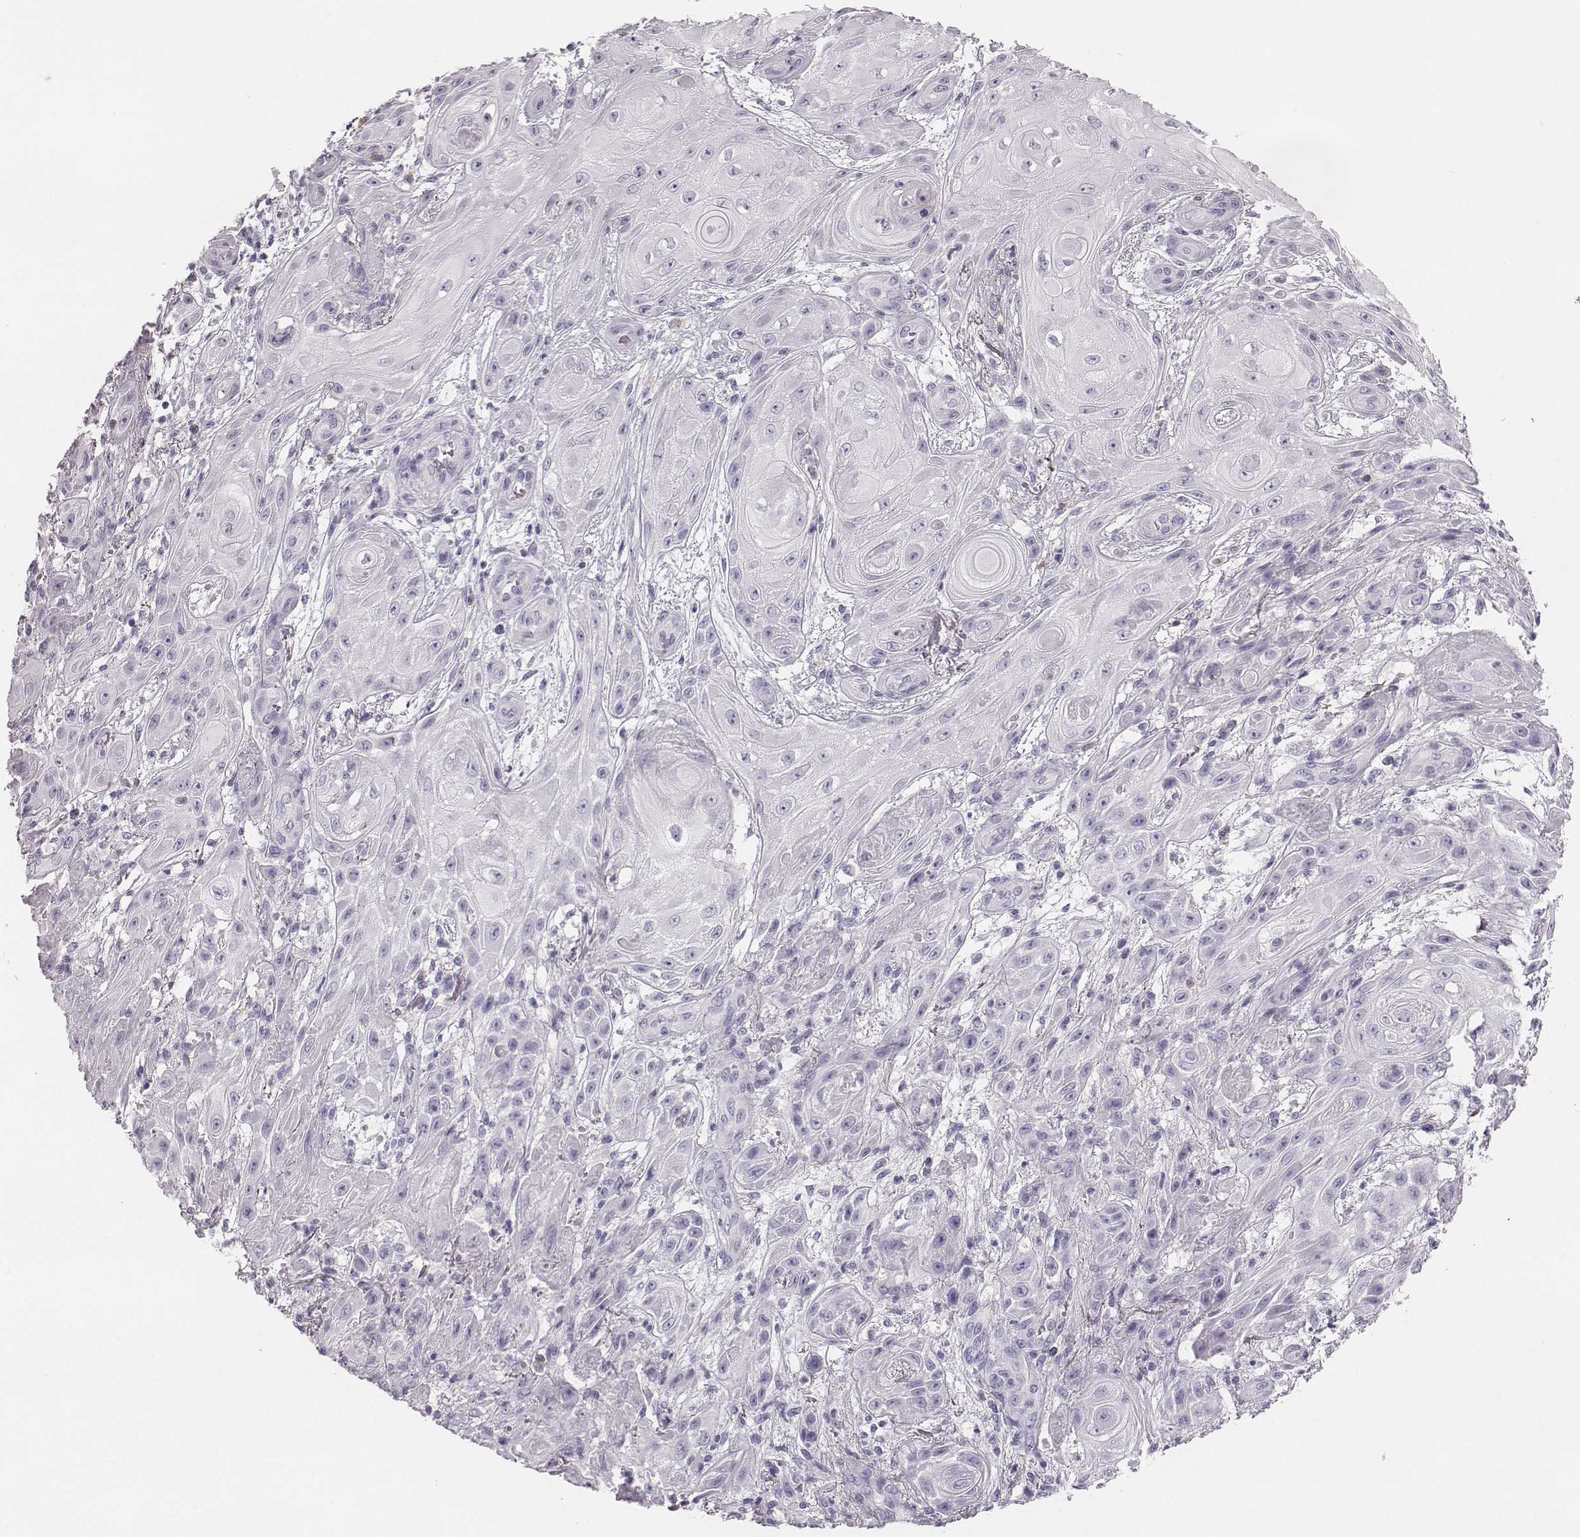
{"staining": {"intensity": "negative", "quantity": "none", "location": "none"}, "tissue": "skin cancer", "cell_type": "Tumor cells", "image_type": "cancer", "snomed": [{"axis": "morphology", "description": "Squamous cell carcinoma, NOS"}, {"axis": "topography", "description": "Skin"}], "caption": "Photomicrograph shows no significant protein expression in tumor cells of skin squamous cell carcinoma.", "gene": "NPTXR", "patient": {"sex": "male", "age": 62}}